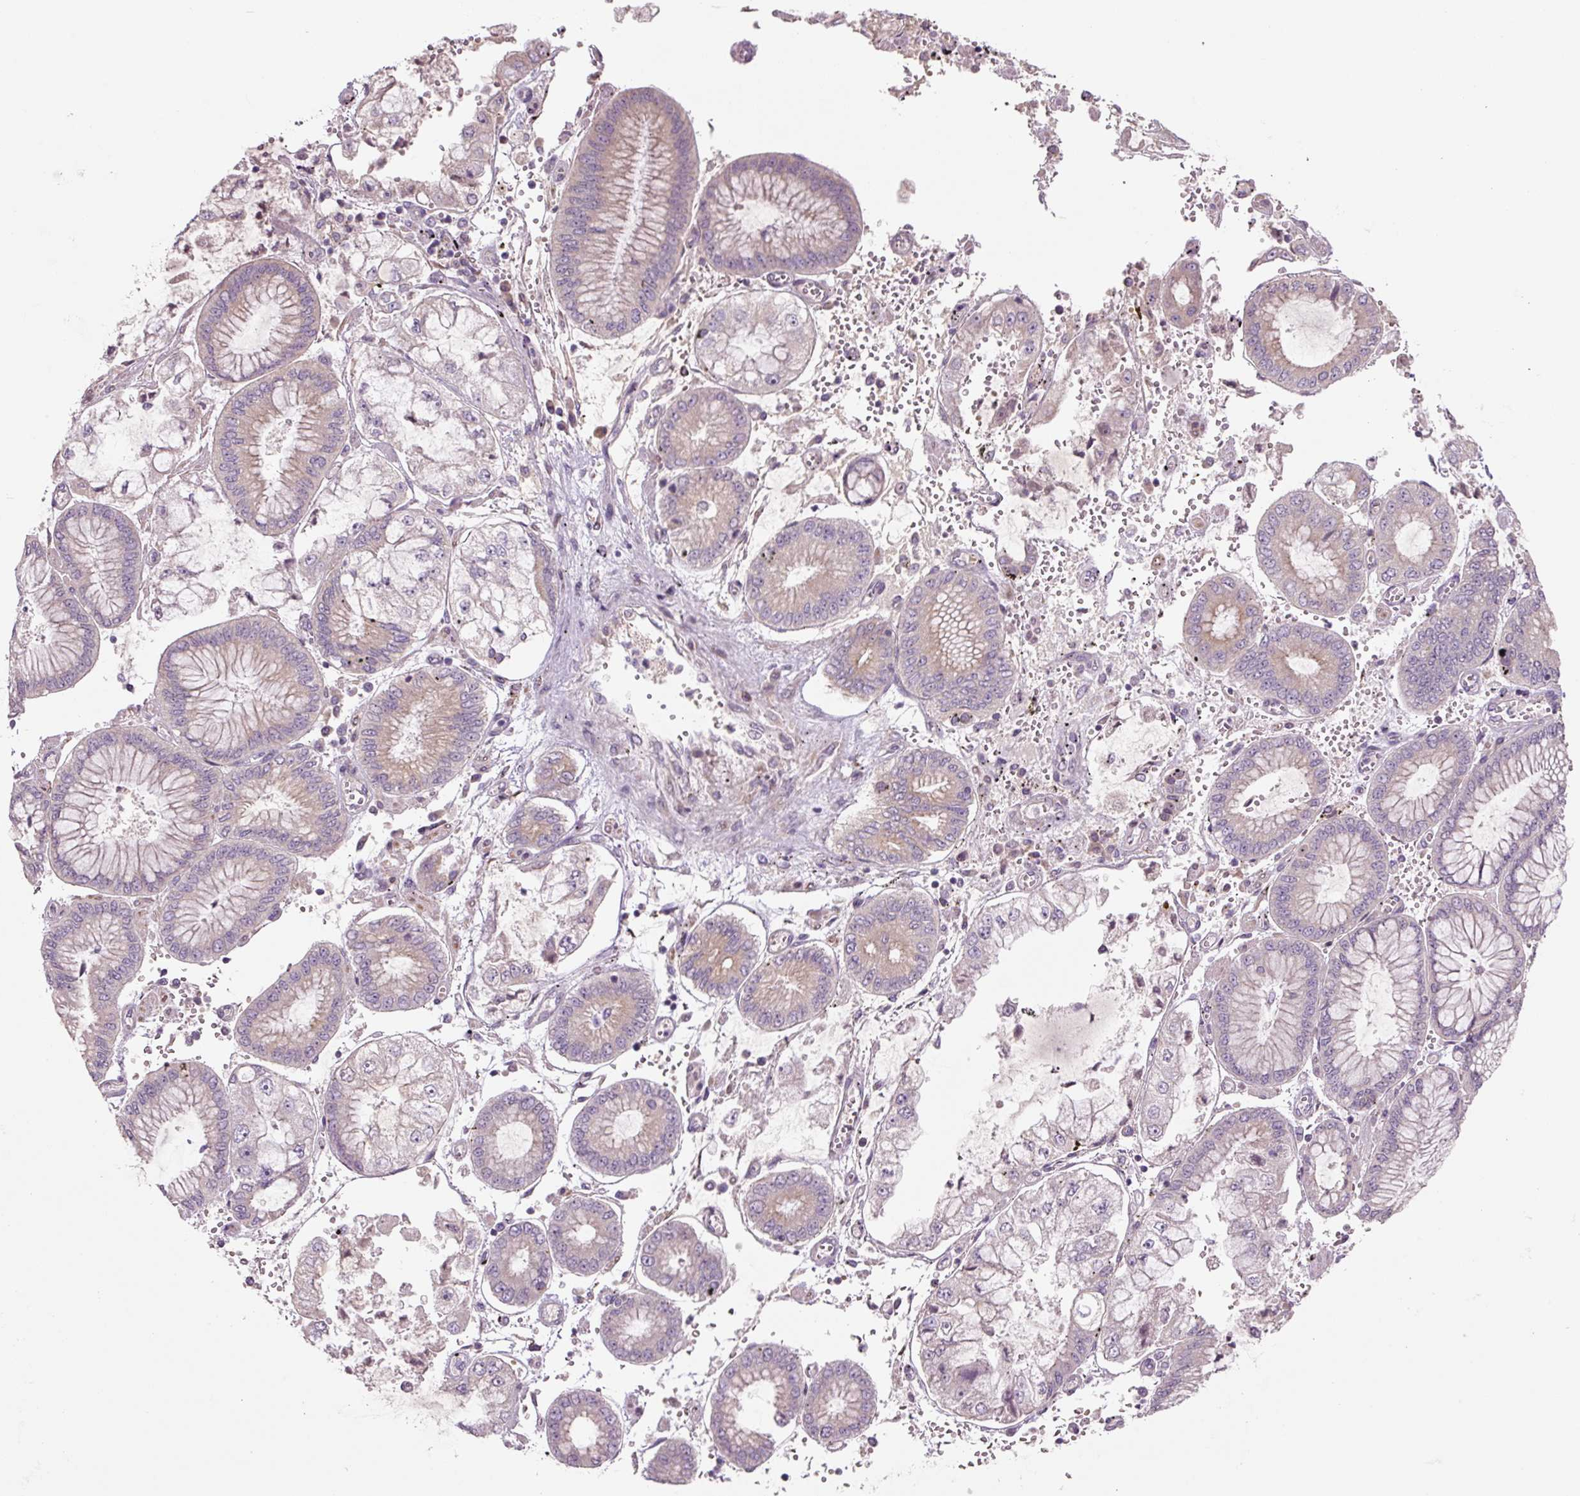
{"staining": {"intensity": "weak", "quantity": "25%-75%", "location": "cytoplasmic/membranous"}, "tissue": "stomach cancer", "cell_type": "Tumor cells", "image_type": "cancer", "snomed": [{"axis": "morphology", "description": "Adenocarcinoma, NOS"}, {"axis": "topography", "description": "Stomach"}], "caption": "A histopathology image showing weak cytoplasmic/membranous expression in approximately 25%-75% of tumor cells in stomach adenocarcinoma, as visualized by brown immunohistochemical staining.", "gene": "YIF1B", "patient": {"sex": "male", "age": 76}}